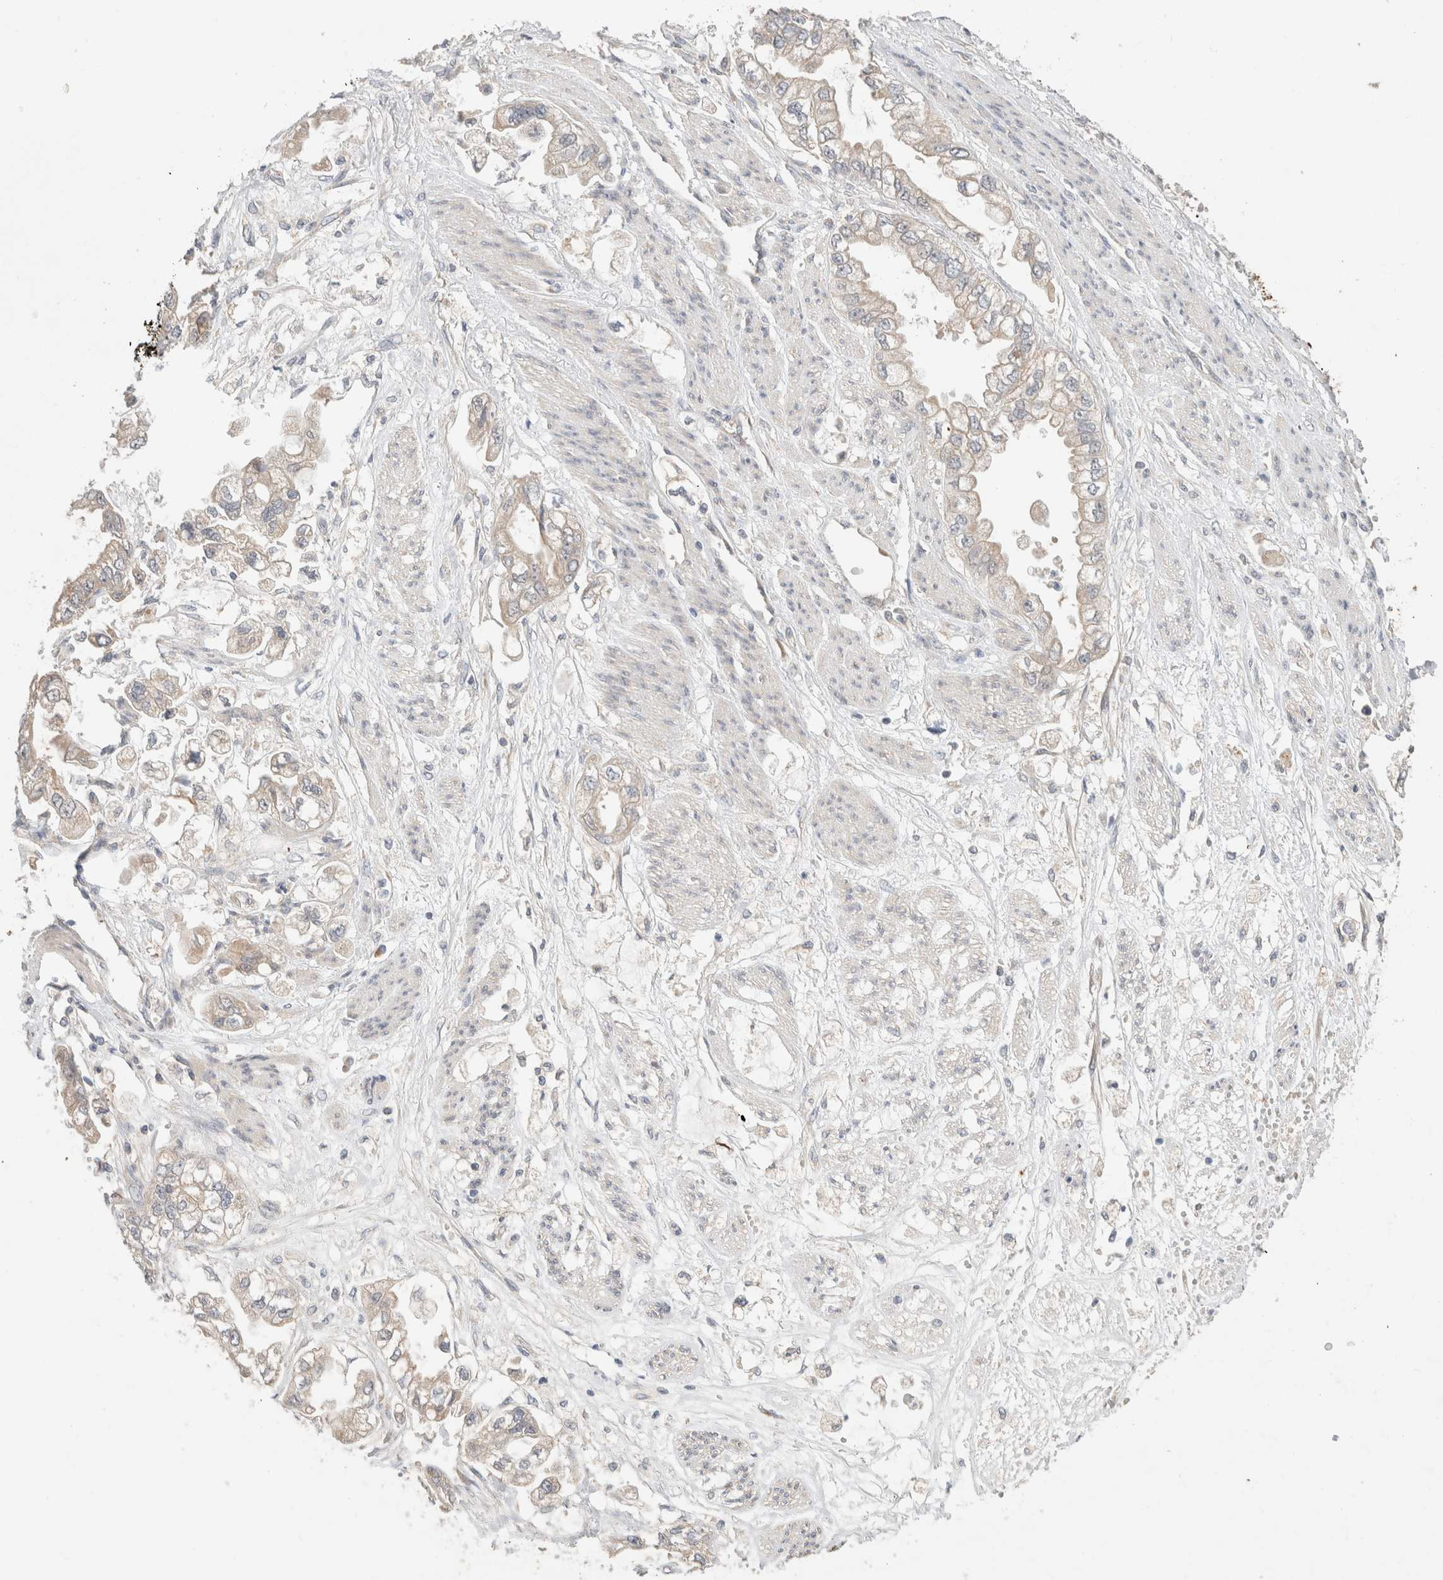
{"staining": {"intensity": "negative", "quantity": "none", "location": "none"}, "tissue": "stomach cancer", "cell_type": "Tumor cells", "image_type": "cancer", "snomed": [{"axis": "morphology", "description": "Adenocarcinoma, NOS"}, {"axis": "topography", "description": "Stomach"}], "caption": "Tumor cells are negative for protein expression in human stomach cancer. (Stains: DAB (3,3'-diaminobenzidine) IHC with hematoxylin counter stain, Microscopy: brightfield microscopy at high magnification).", "gene": "CA13", "patient": {"sex": "male", "age": 62}}